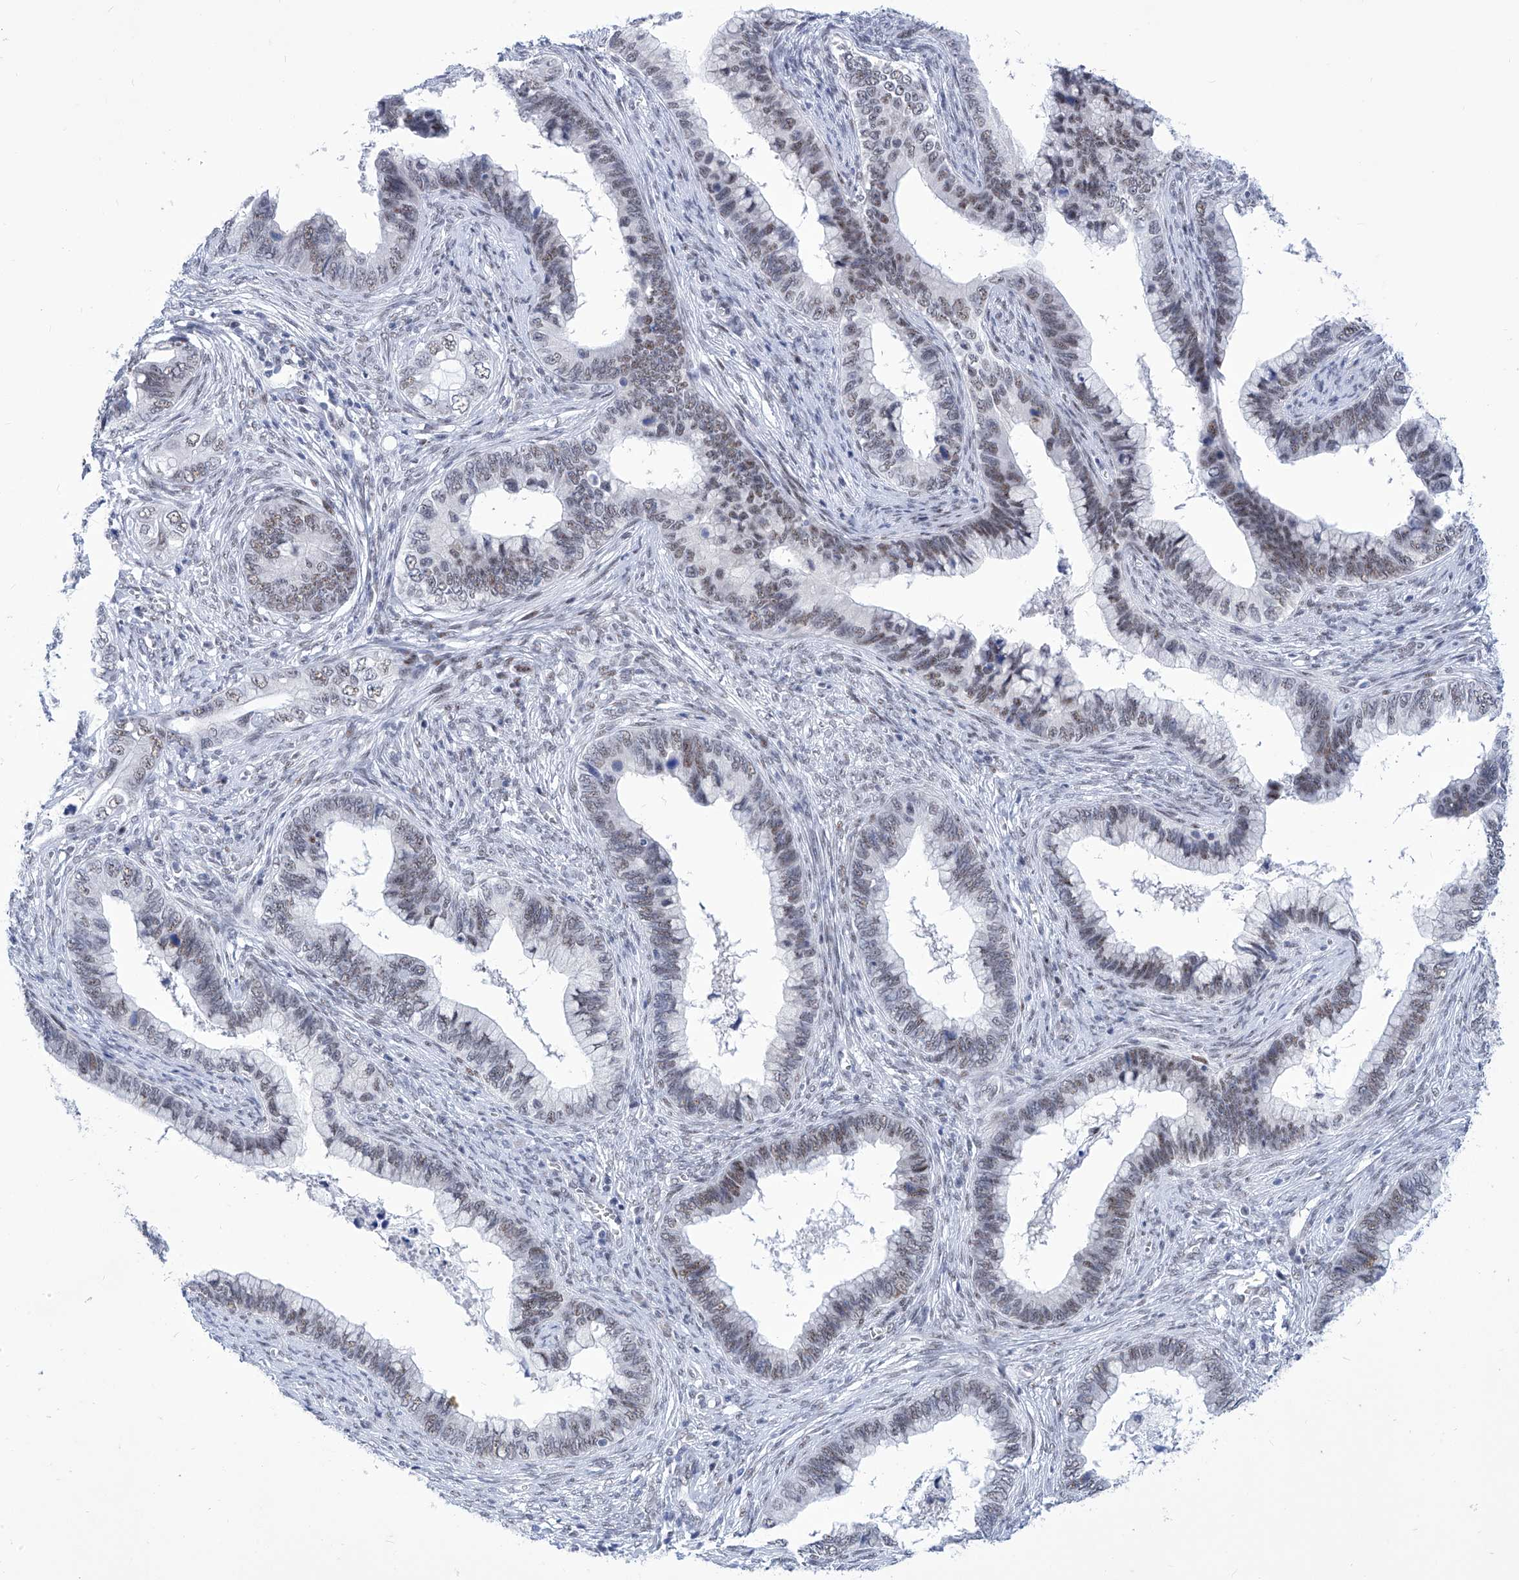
{"staining": {"intensity": "weak", "quantity": "25%-75%", "location": "nuclear"}, "tissue": "cervical cancer", "cell_type": "Tumor cells", "image_type": "cancer", "snomed": [{"axis": "morphology", "description": "Adenocarcinoma, NOS"}, {"axis": "topography", "description": "Cervix"}], "caption": "Immunohistochemistry image of cervical cancer (adenocarcinoma) stained for a protein (brown), which displays low levels of weak nuclear positivity in about 25%-75% of tumor cells.", "gene": "SART1", "patient": {"sex": "female", "age": 44}}